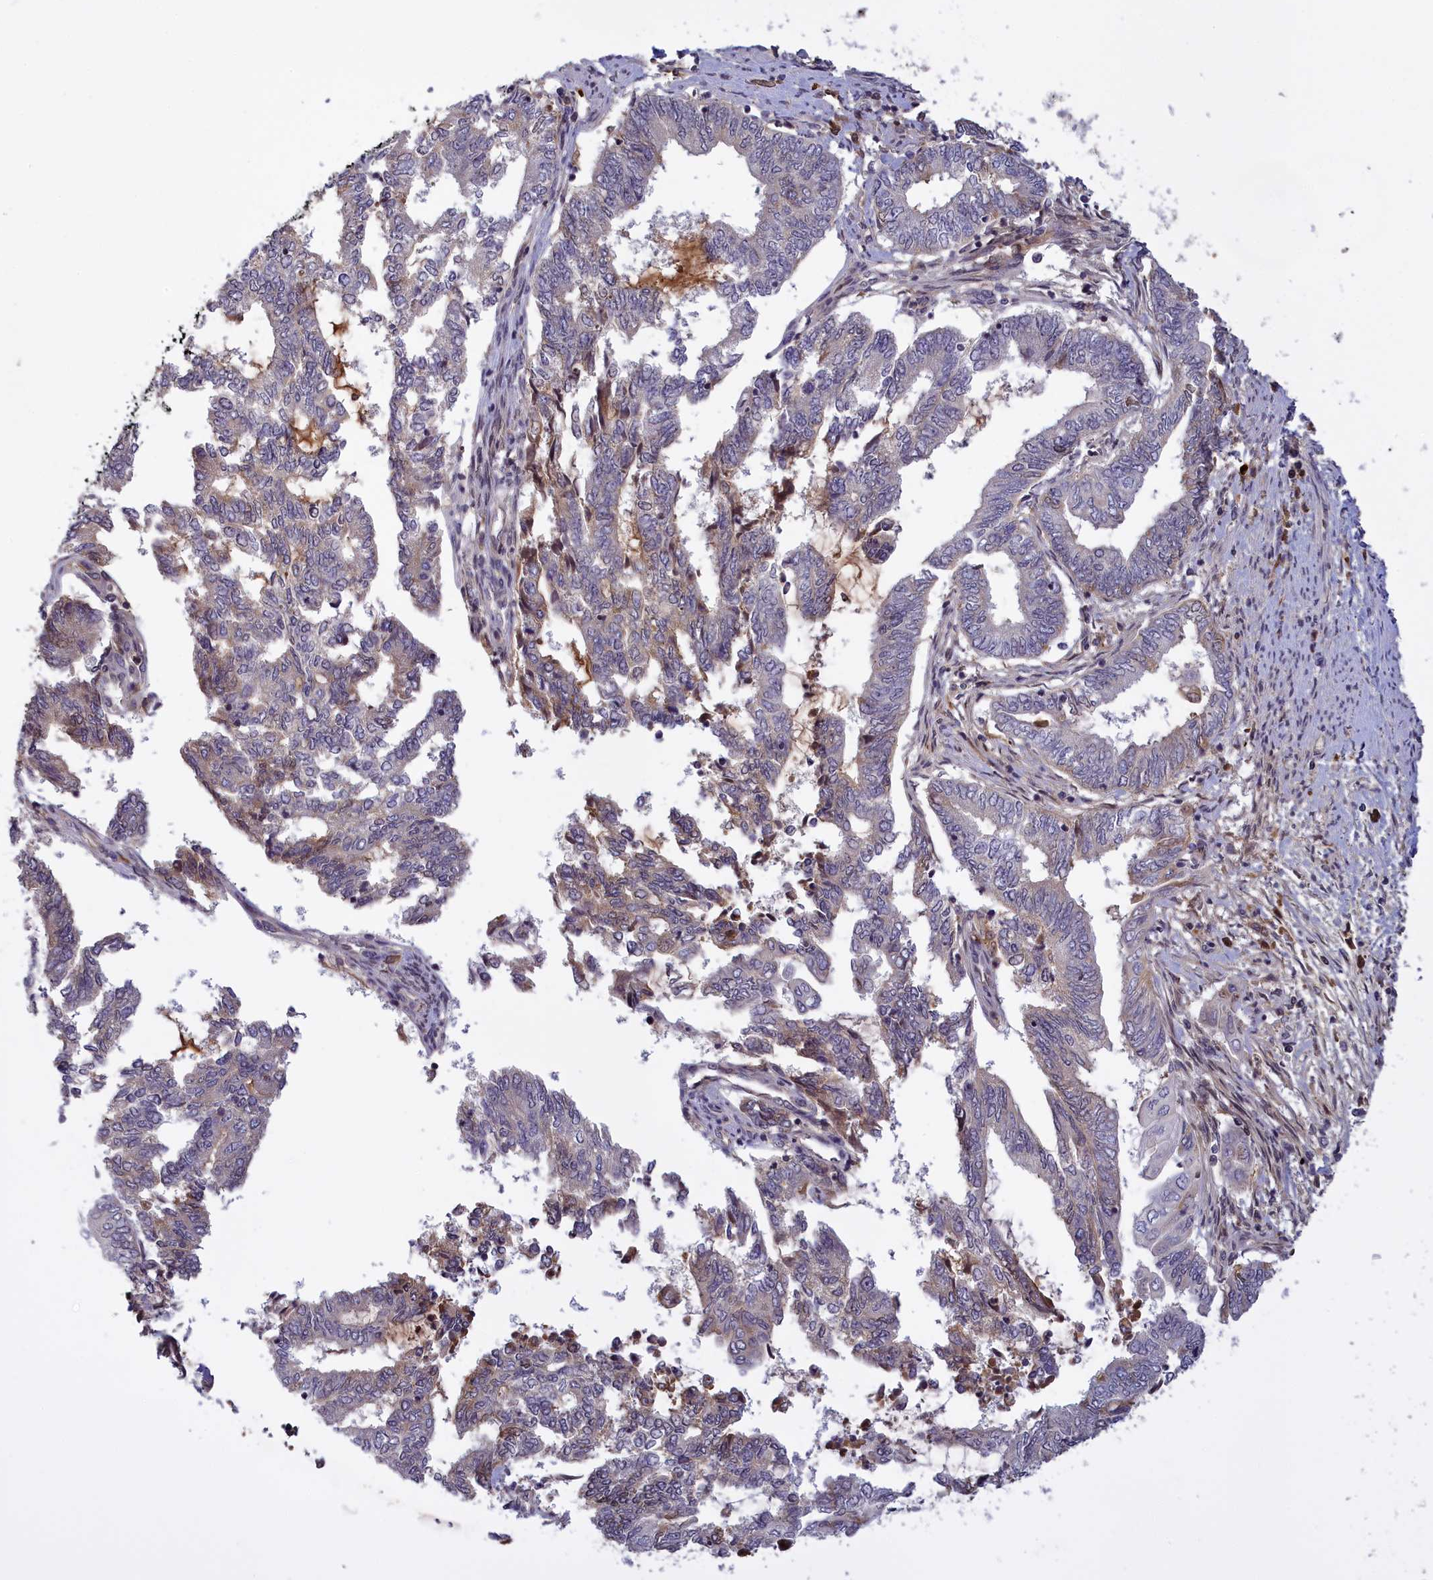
{"staining": {"intensity": "weak", "quantity": "<25%", "location": "cytoplasmic/membranous"}, "tissue": "endometrial cancer", "cell_type": "Tumor cells", "image_type": "cancer", "snomed": [{"axis": "morphology", "description": "Adenocarcinoma, NOS"}, {"axis": "topography", "description": "Uterus"}, {"axis": "topography", "description": "Endometrium"}], "caption": "Immunohistochemistry (IHC) of human endometrial cancer (adenocarcinoma) reveals no expression in tumor cells.", "gene": "RRAD", "patient": {"sex": "female", "age": 70}}